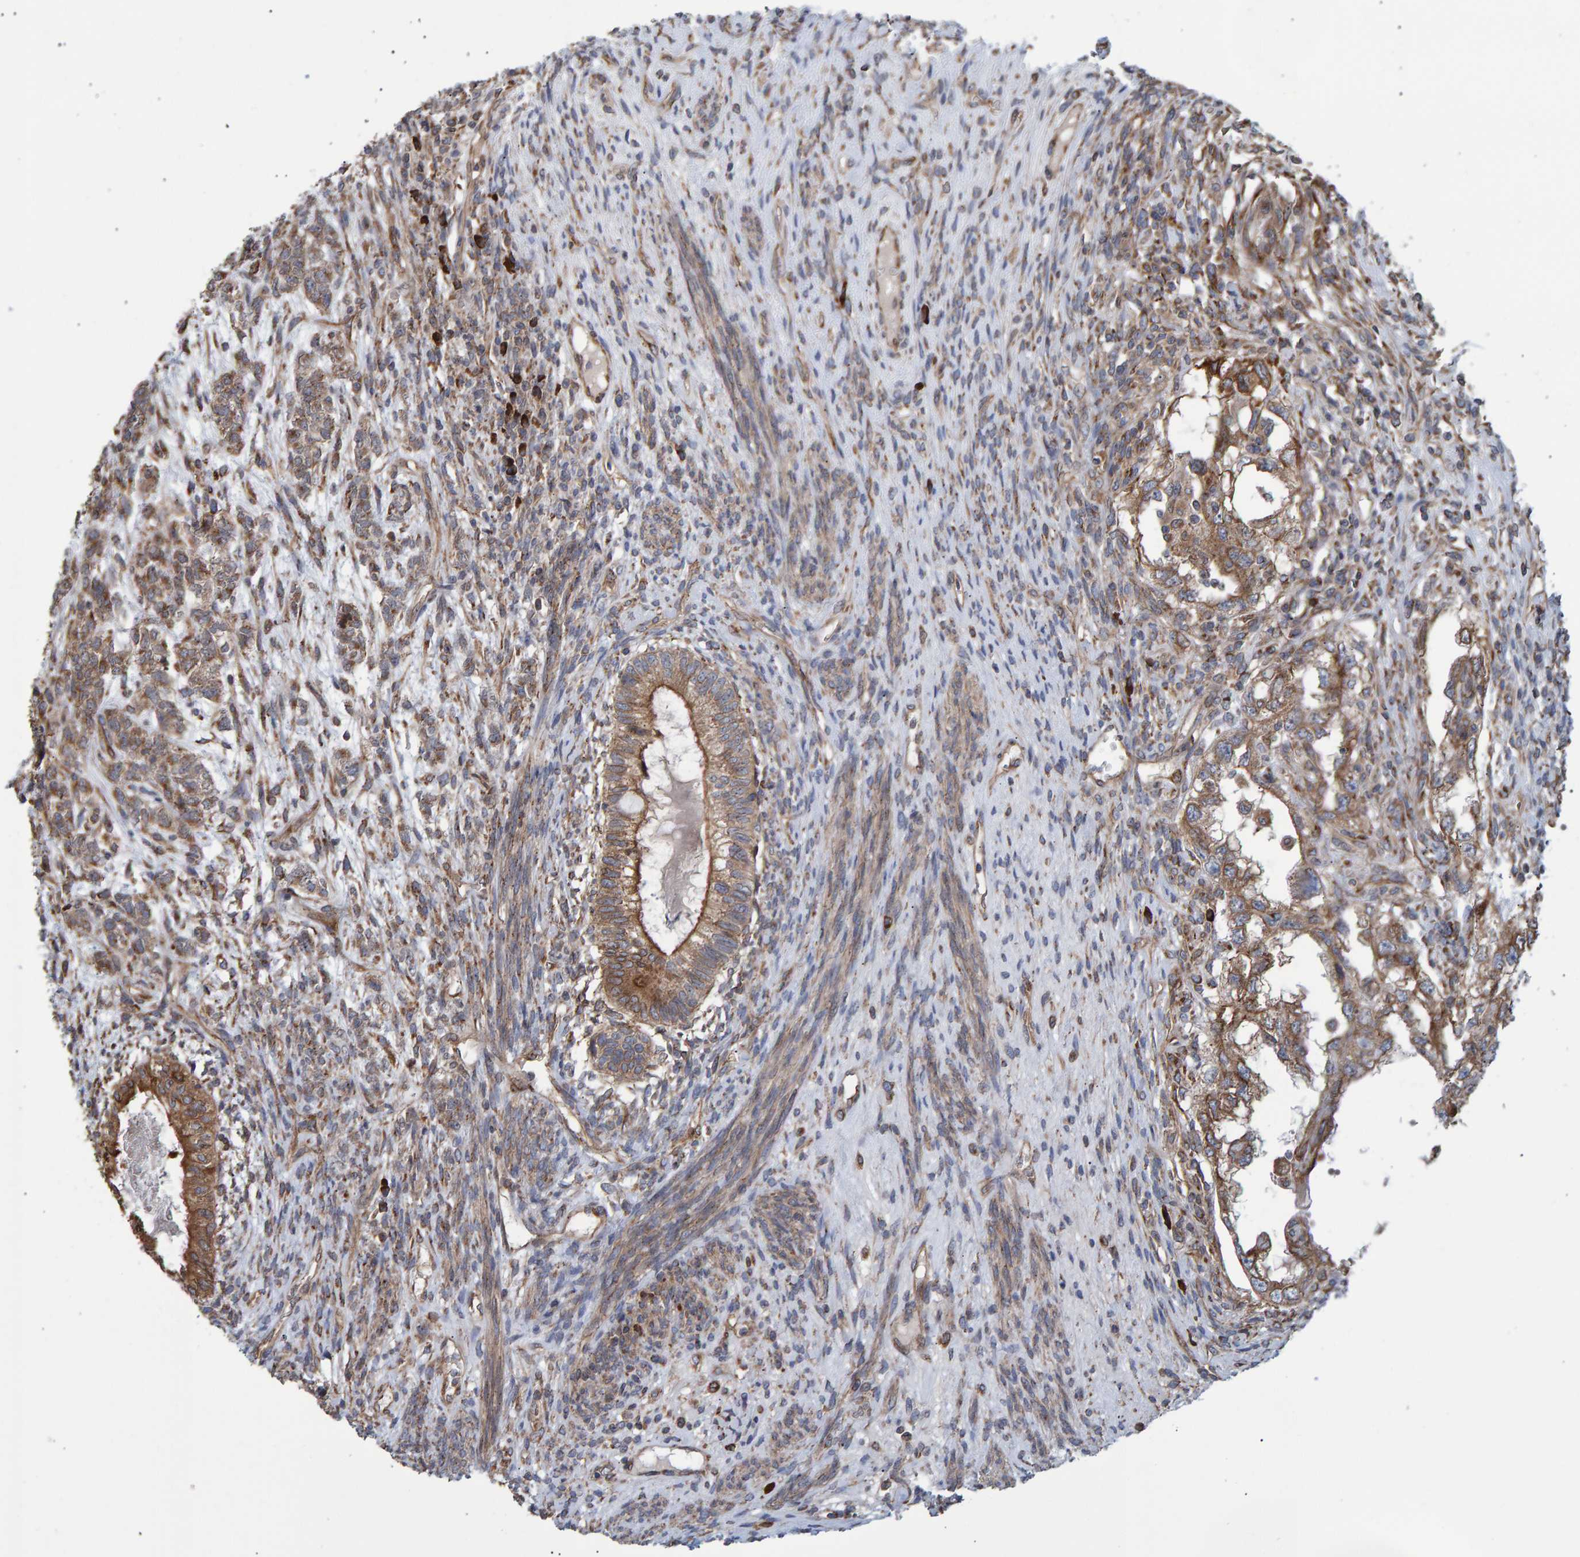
{"staining": {"intensity": "moderate", "quantity": ">75%", "location": "cytoplasmic/membranous"}, "tissue": "testis cancer", "cell_type": "Tumor cells", "image_type": "cancer", "snomed": [{"axis": "morphology", "description": "Seminoma, NOS"}, {"axis": "topography", "description": "Testis"}], "caption": "Immunohistochemical staining of testis cancer (seminoma) demonstrates medium levels of moderate cytoplasmic/membranous expression in about >75% of tumor cells.", "gene": "FAM117A", "patient": {"sex": "male", "age": 28}}